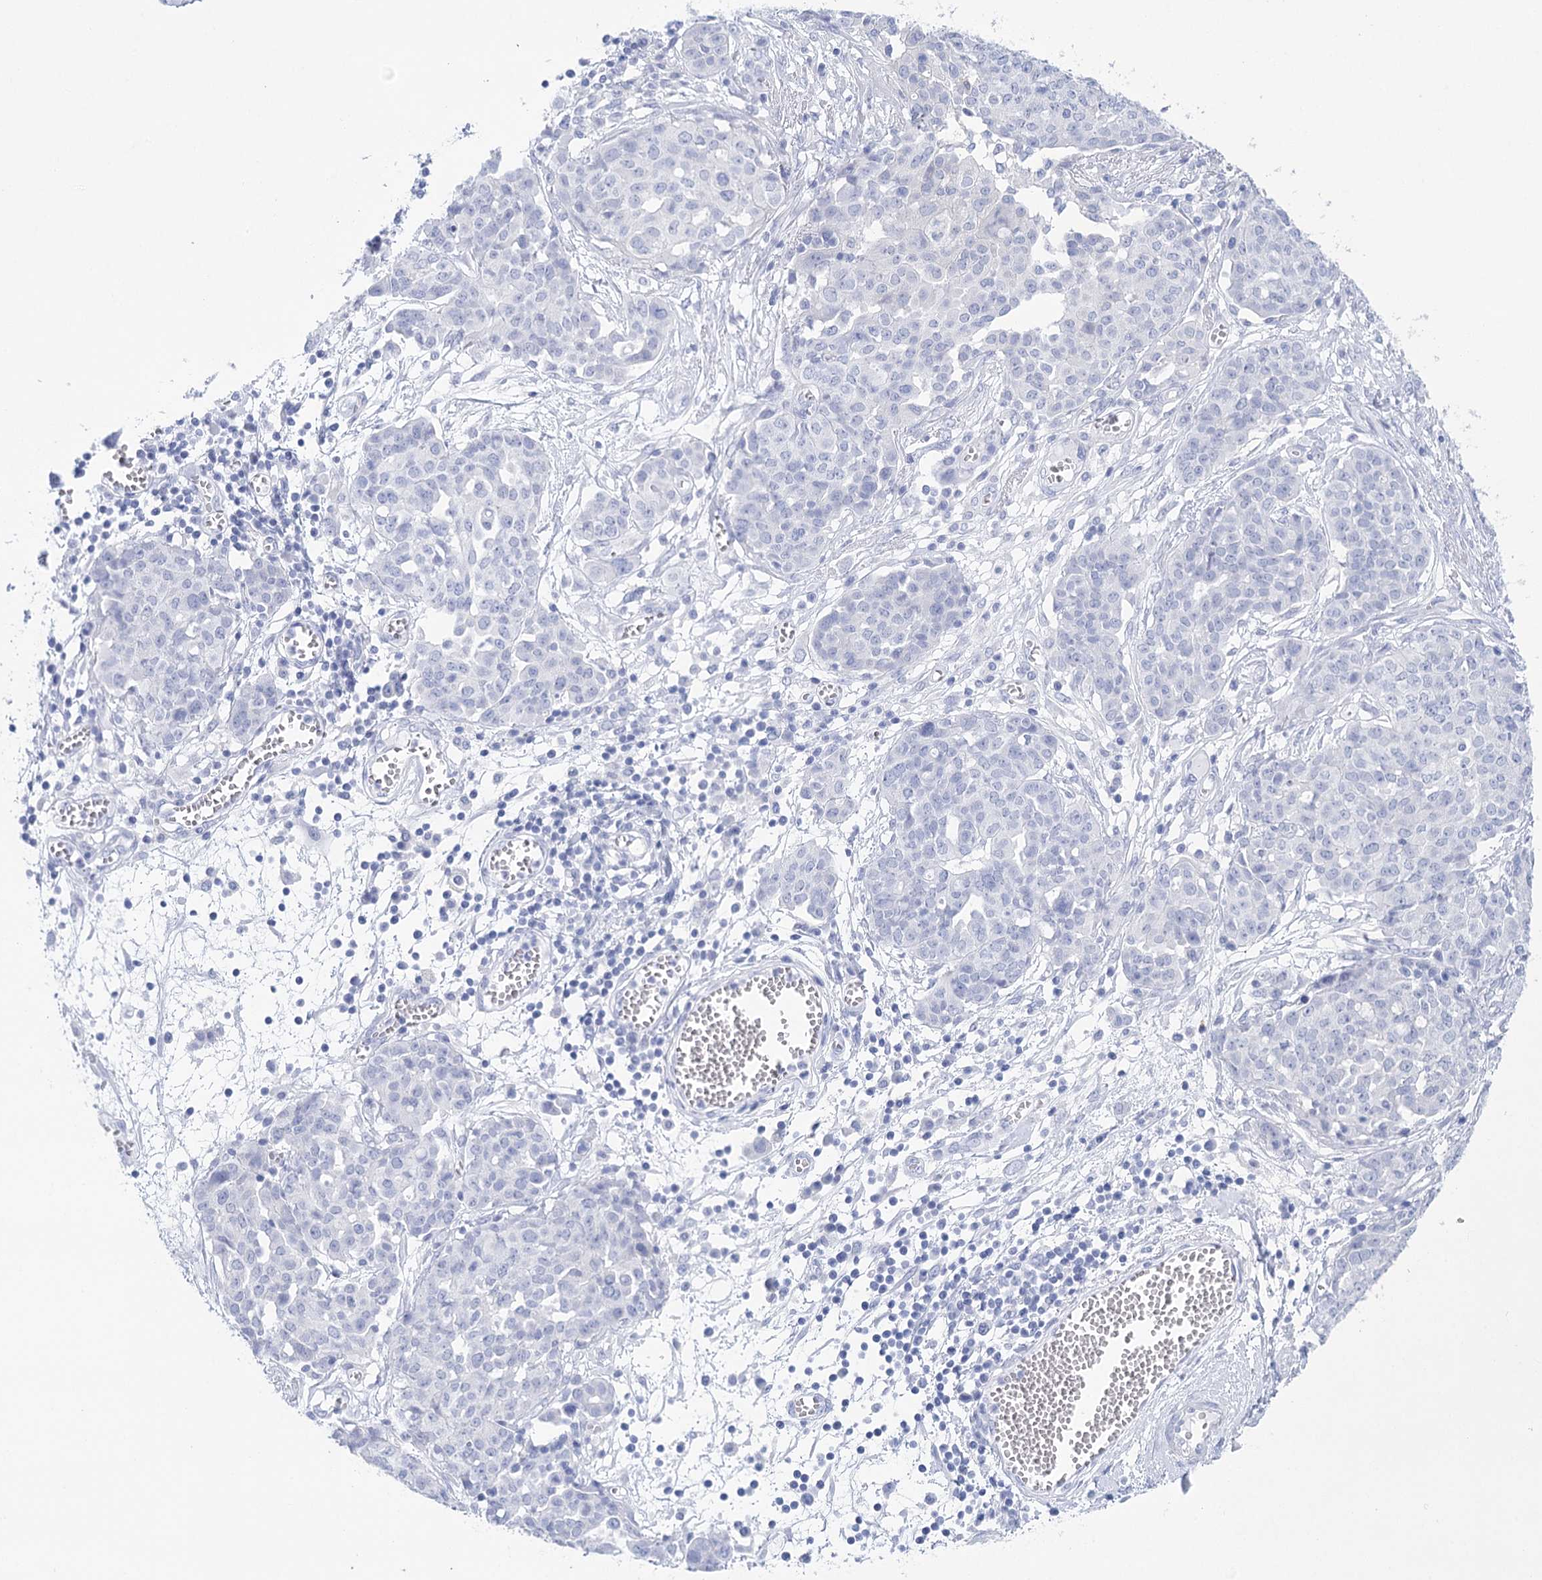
{"staining": {"intensity": "negative", "quantity": "none", "location": "none"}, "tissue": "ovarian cancer", "cell_type": "Tumor cells", "image_type": "cancer", "snomed": [{"axis": "morphology", "description": "Cystadenocarcinoma, serous, NOS"}, {"axis": "topography", "description": "Soft tissue"}, {"axis": "topography", "description": "Ovary"}], "caption": "A high-resolution image shows immunohistochemistry staining of ovarian serous cystadenocarcinoma, which exhibits no significant positivity in tumor cells.", "gene": "LALBA", "patient": {"sex": "female", "age": 57}}